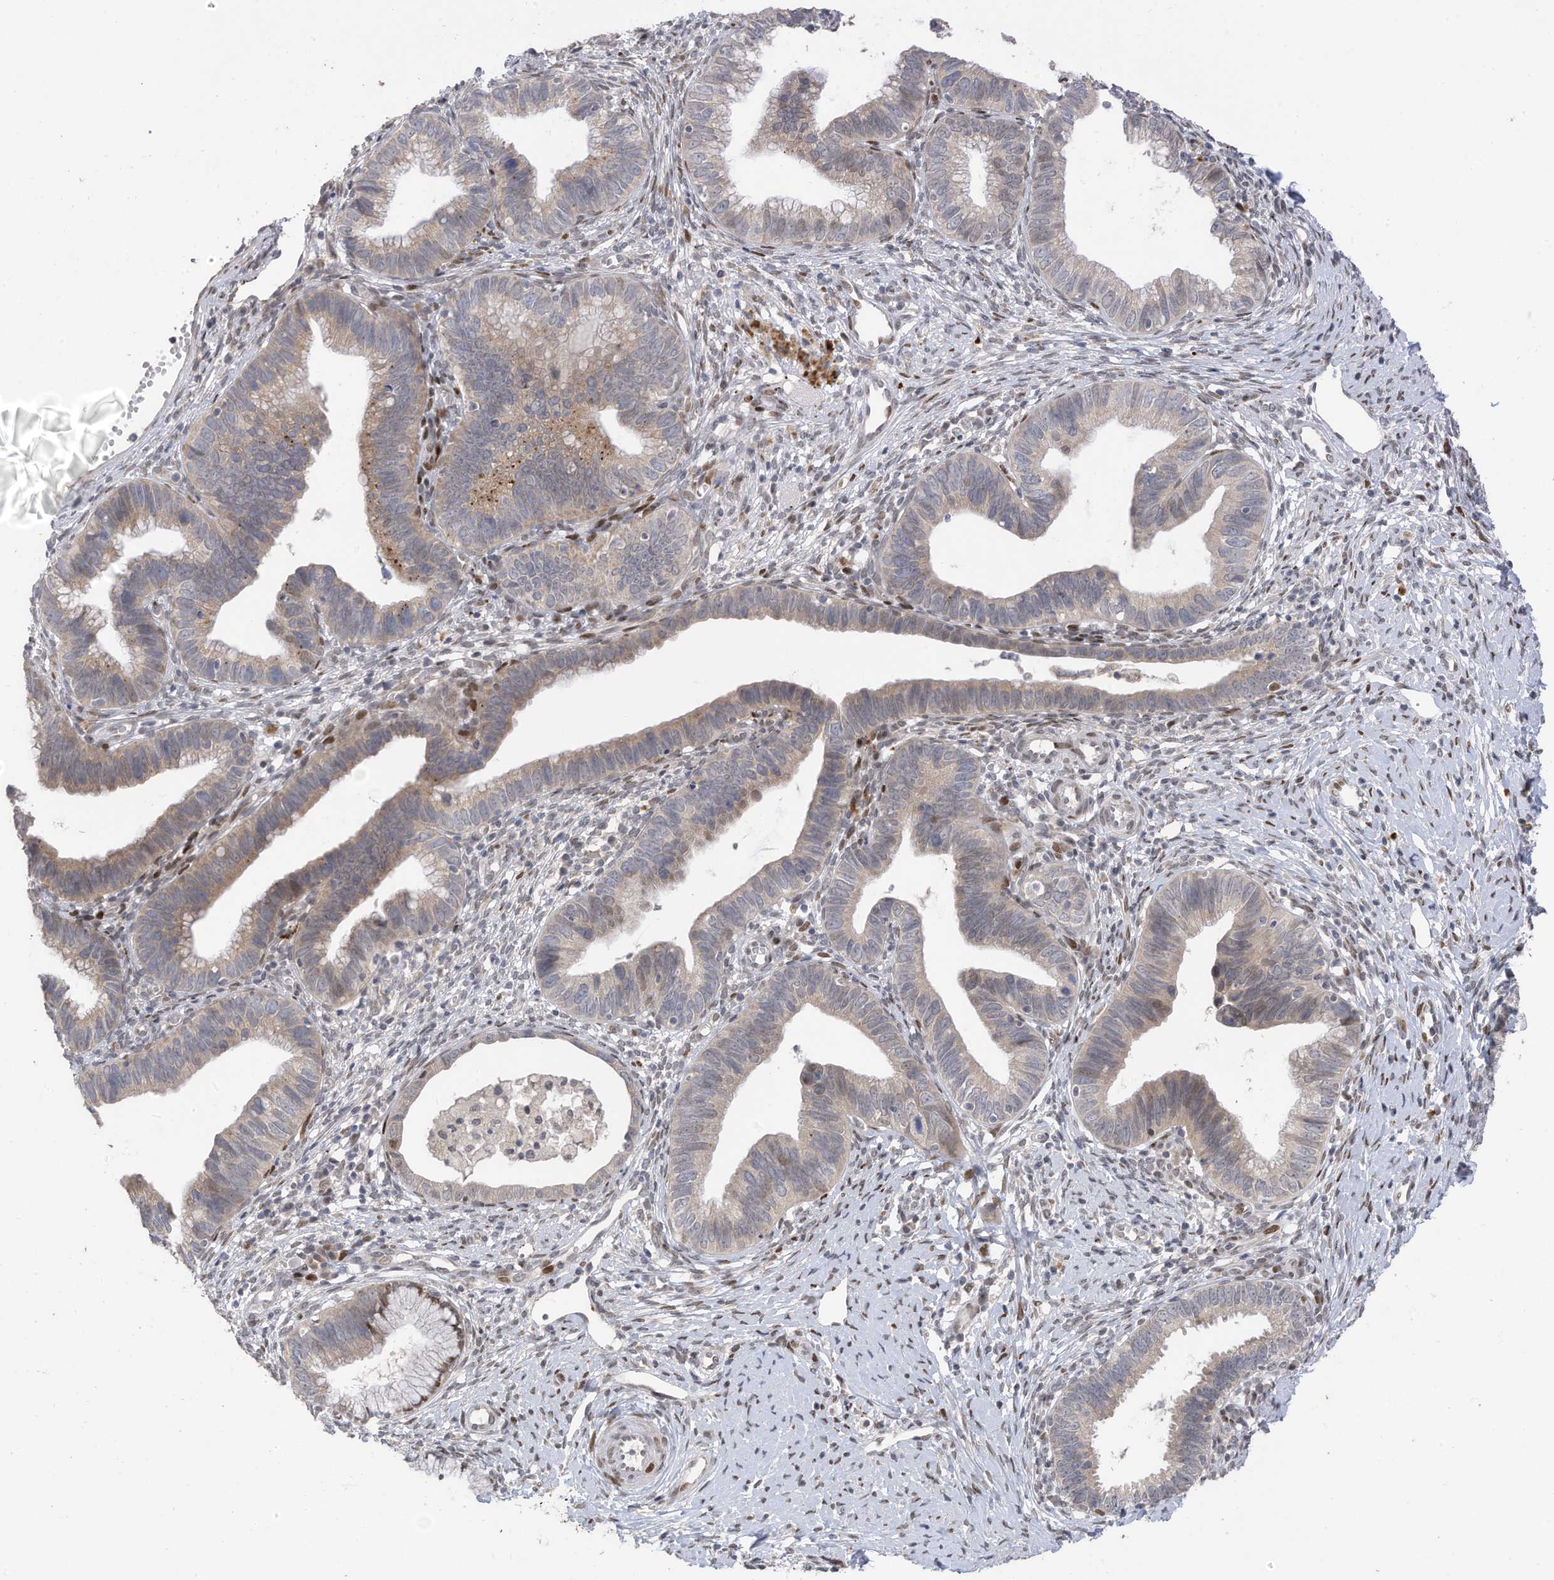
{"staining": {"intensity": "weak", "quantity": "<25%", "location": "cytoplasmic/membranous"}, "tissue": "cervical cancer", "cell_type": "Tumor cells", "image_type": "cancer", "snomed": [{"axis": "morphology", "description": "Adenocarcinoma, NOS"}, {"axis": "topography", "description": "Cervix"}], "caption": "There is no significant positivity in tumor cells of adenocarcinoma (cervical). (DAB (3,3'-diaminobenzidine) immunohistochemistry, high magnification).", "gene": "RABL3", "patient": {"sex": "female", "age": 36}}